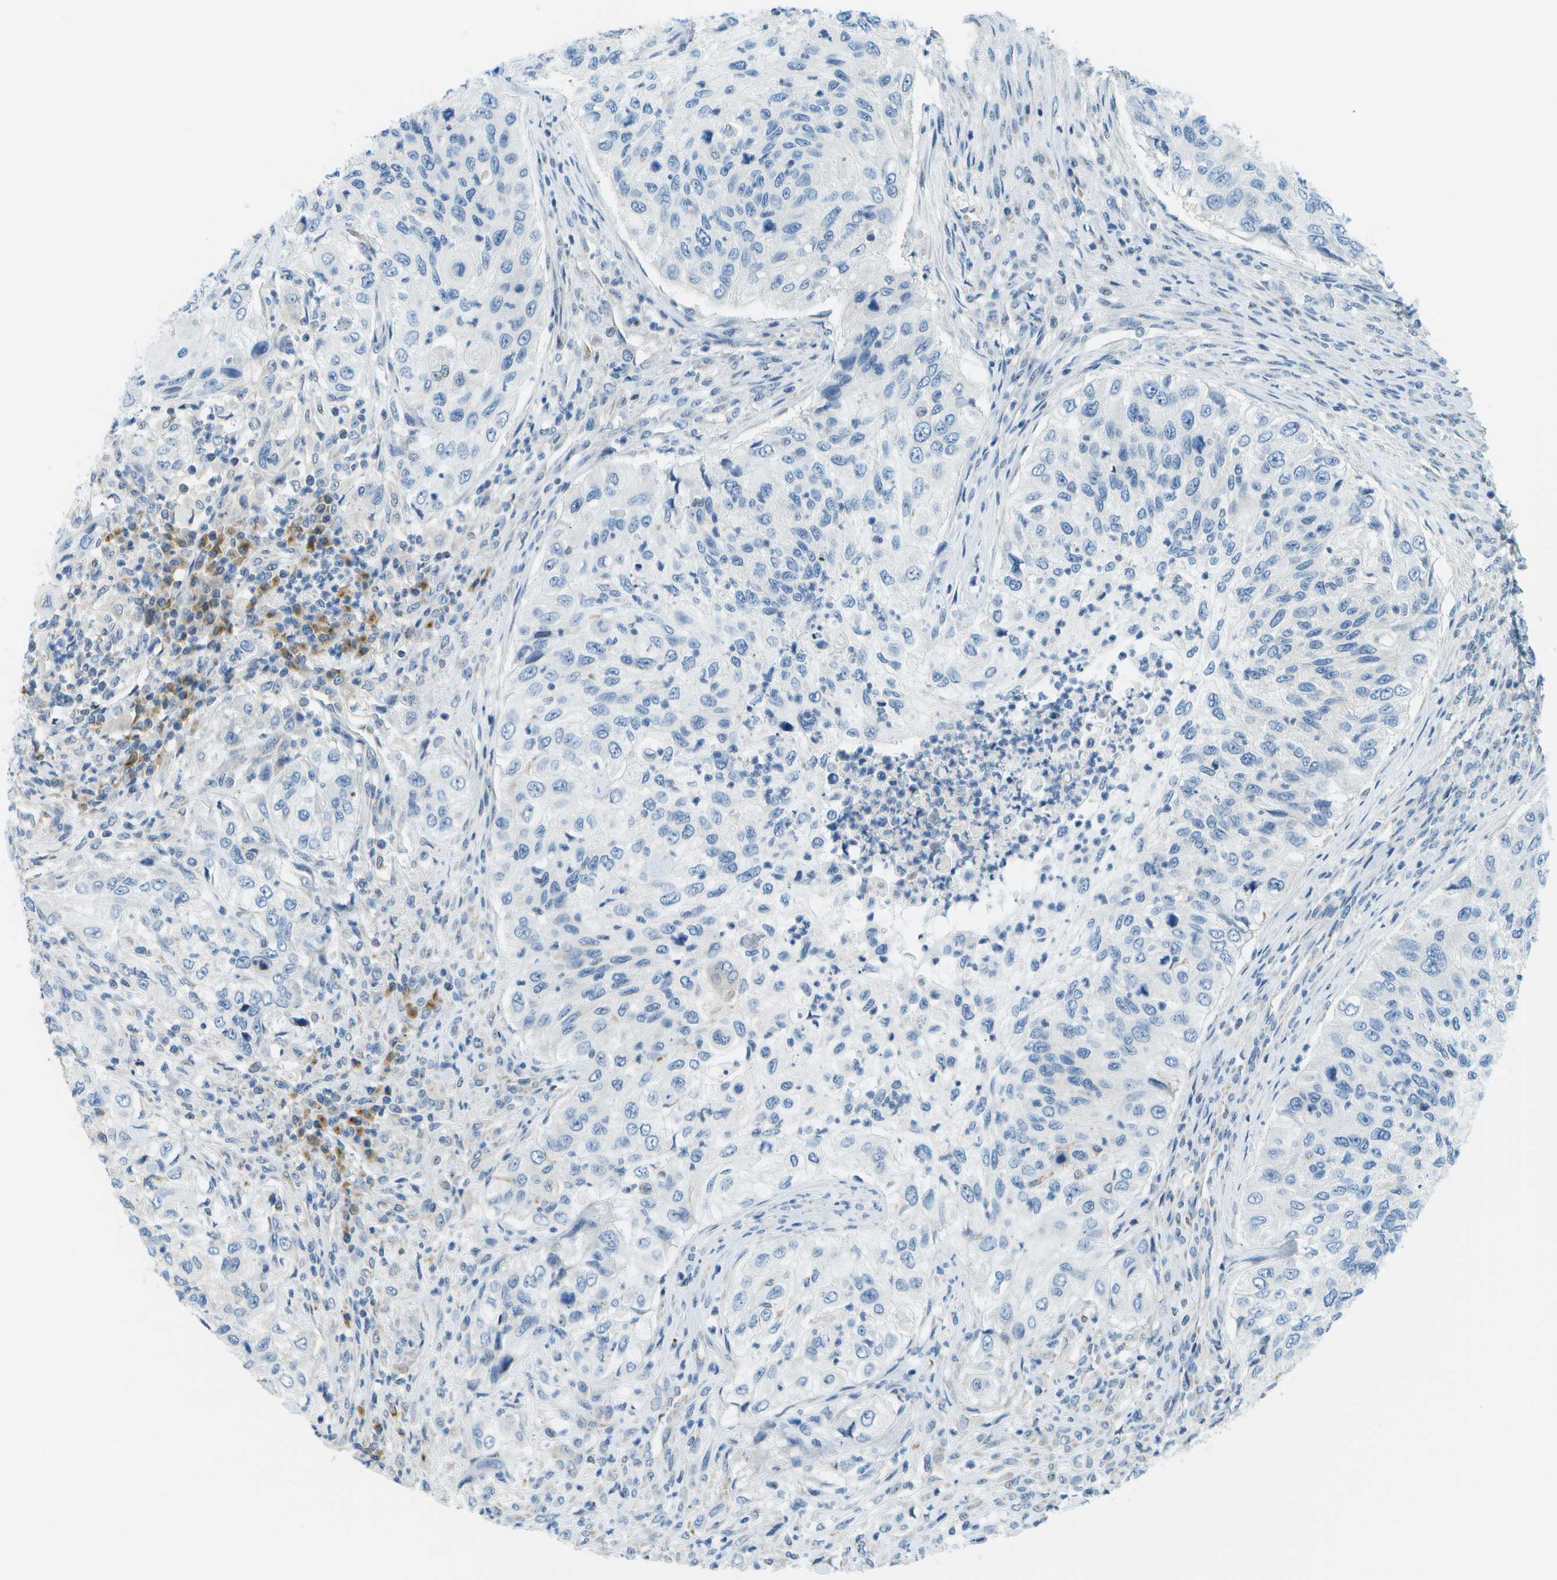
{"staining": {"intensity": "negative", "quantity": "none", "location": "none"}, "tissue": "urothelial cancer", "cell_type": "Tumor cells", "image_type": "cancer", "snomed": [{"axis": "morphology", "description": "Urothelial carcinoma, High grade"}, {"axis": "topography", "description": "Urinary bladder"}], "caption": "High power microscopy histopathology image of an immunohistochemistry photomicrograph of urothelial cancer, revealing no significant expression in tumor cells. (Immunohistochemistry, brightfield microscopy, high magnification).", "gene": "PTGIS", "patient": {"sex": "female", "age": 60}}